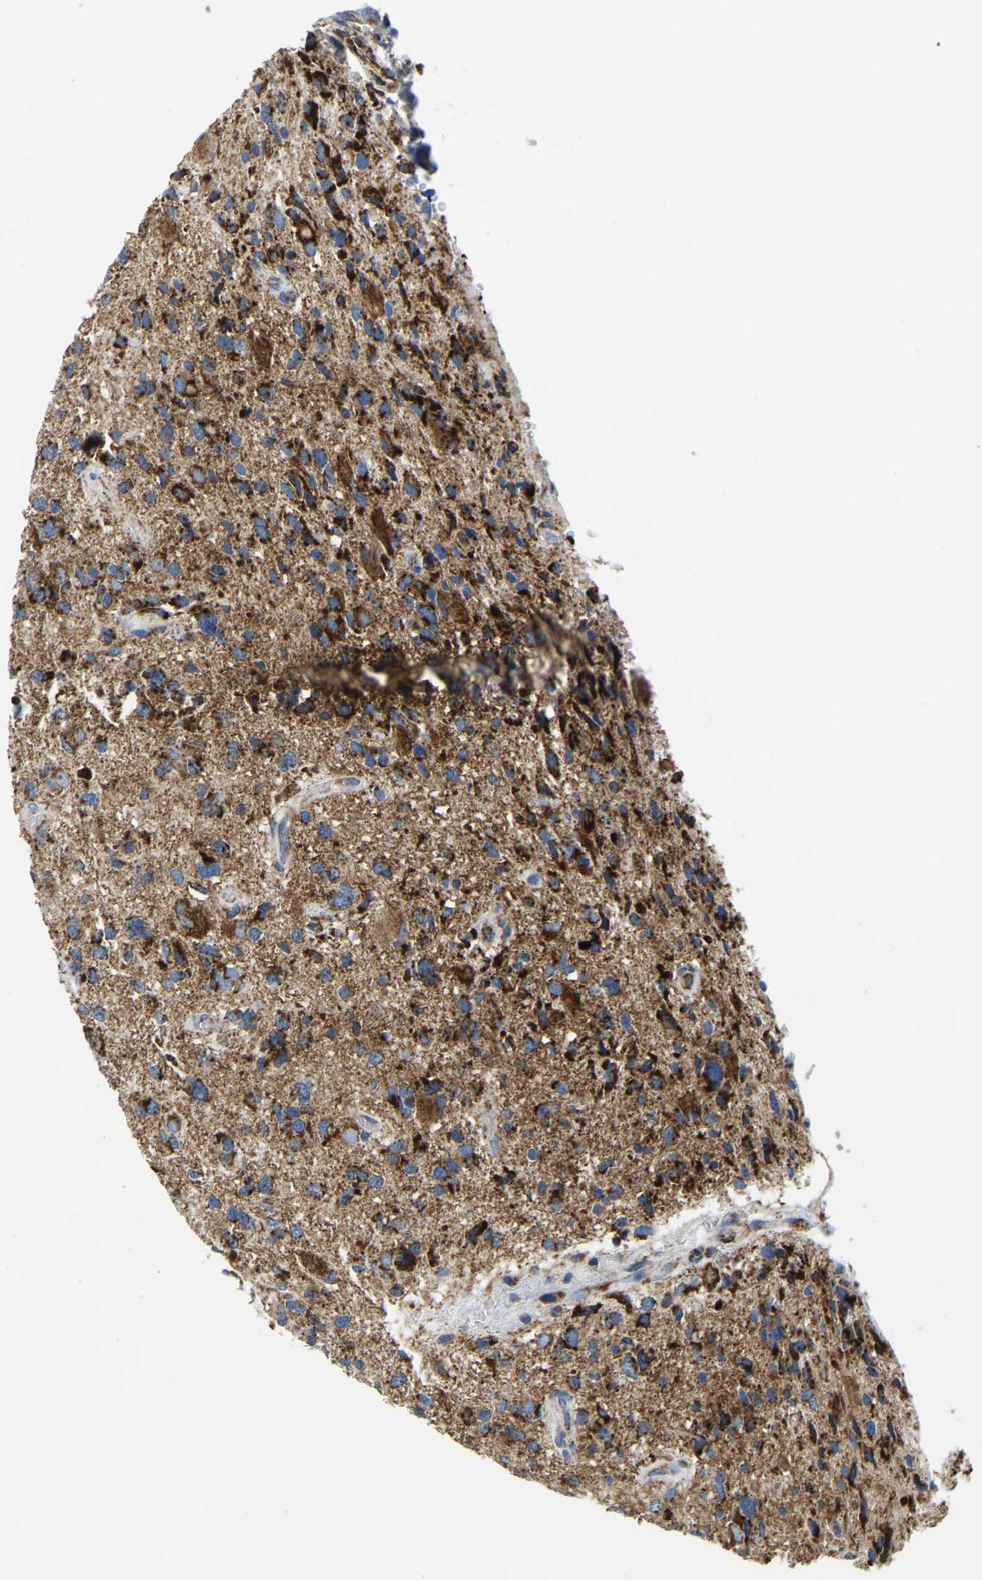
{"staining": {"intensity": "strong", "quantity": "25%-75%", "location": "cytoplasmic/membranous"}, "tissue": "glioma", "cell_type": "Tumor cells", "image_type": "cancer", "snomed": [{"axis": "morphology", "description": "Glioma, malignant, High grade"}, {"axis": "topography", "description": "Brain"}], "caption": "This micrograph demonstrates immunohistochemistry staining of high-grade glioma (malignant), with high strong cytoplasmic/membranous expression in about 25%-75% of tumor cells.", "gene": "SFXN1", "patient": {"sex": "male", "age": 33}}